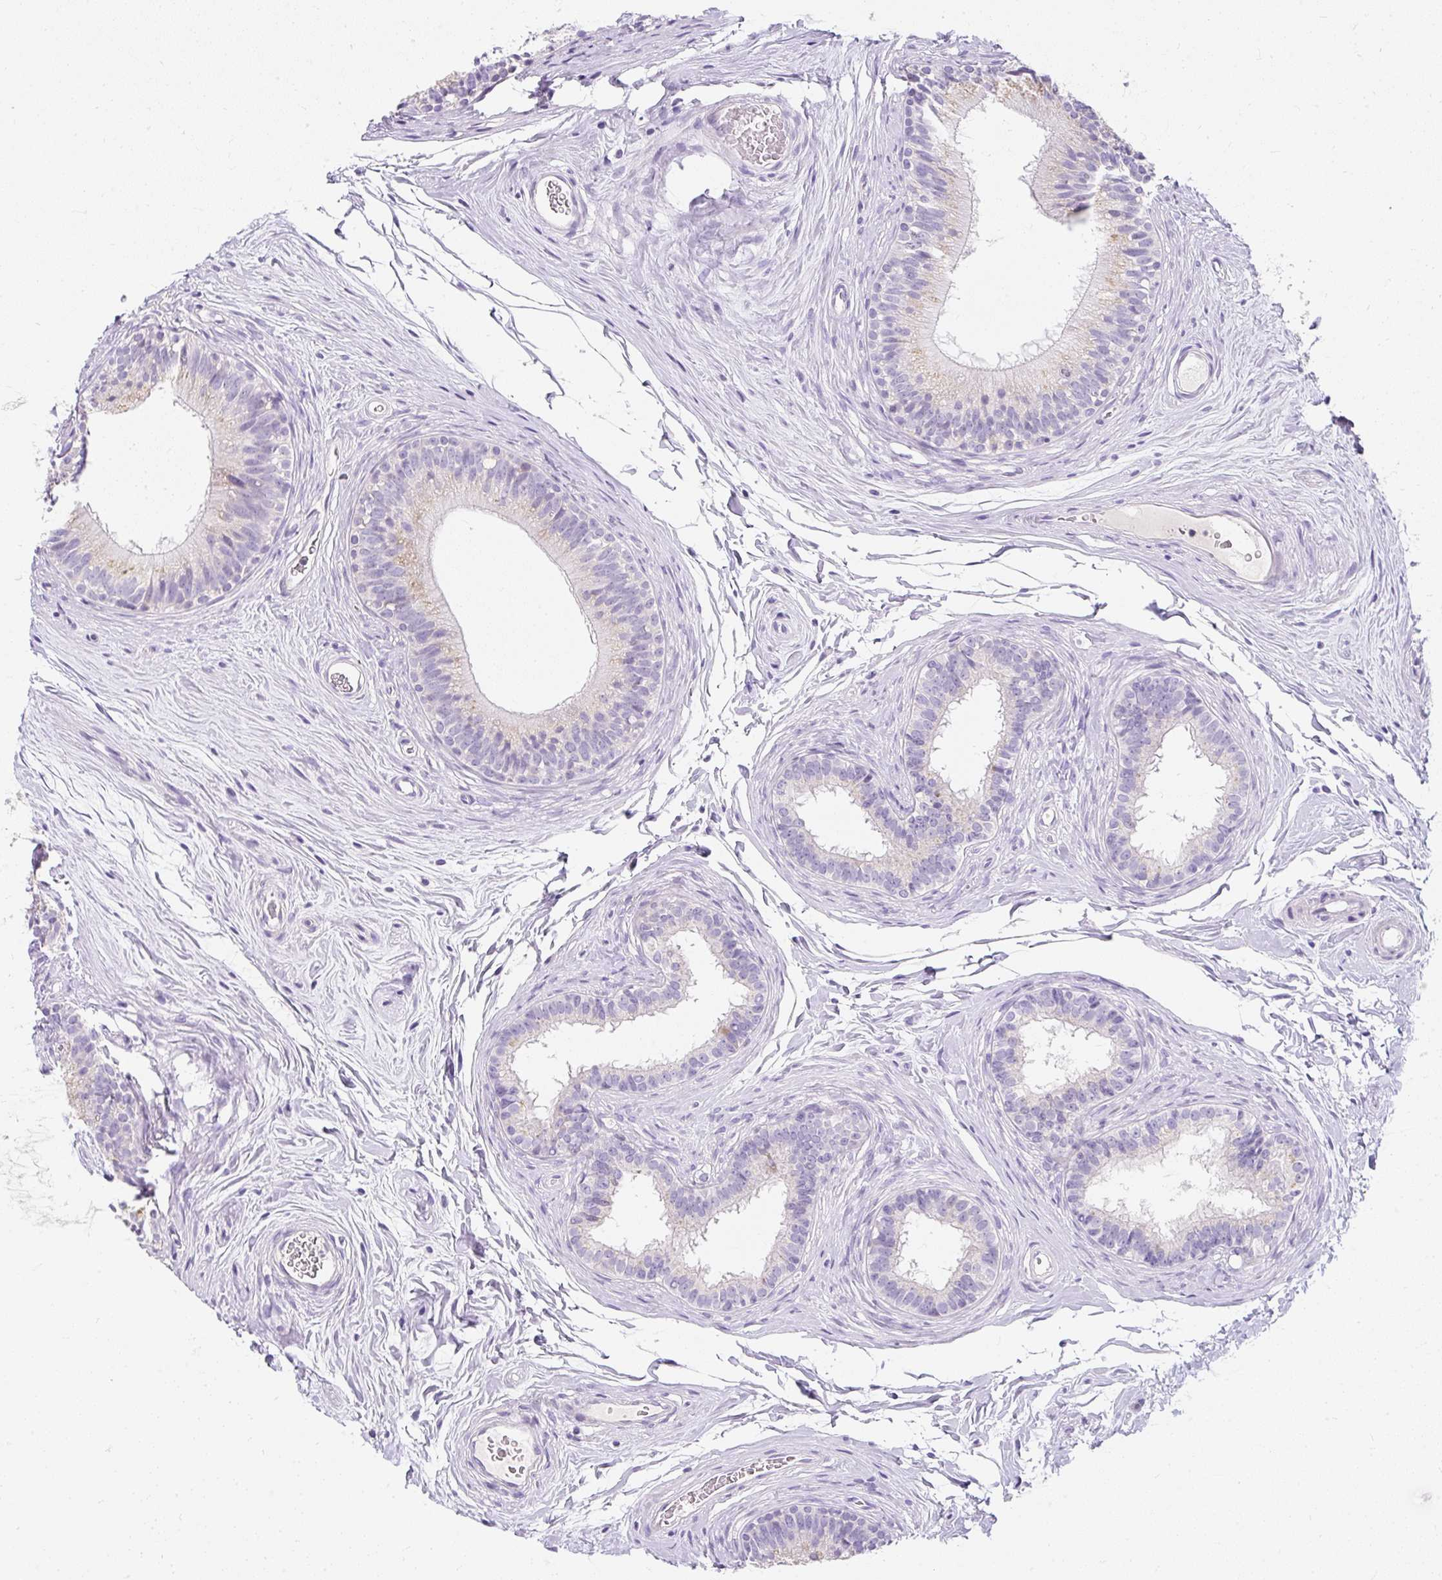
{"staining": {"intensity": "weak", "quantity": "<25%", "location": "cytoplasmic/membranous"}, "tissue": "epididymis", "cell_type": "Glandular cells", "image_type": "normal", "snomed": [{"axis": "morphology", "description": "Normal tissue, NOS"}, {"axis": "topography", "description": "Epididymis"}], "caption": "Immunohistochemical staining of benign human epididymis displays no significant expression in glandular cells. (DAB immunohistochemistry (IHC) with hematoxylin counter stain).", "gene": "DTX4", "patient": {"sex": "male", "age": 33}}